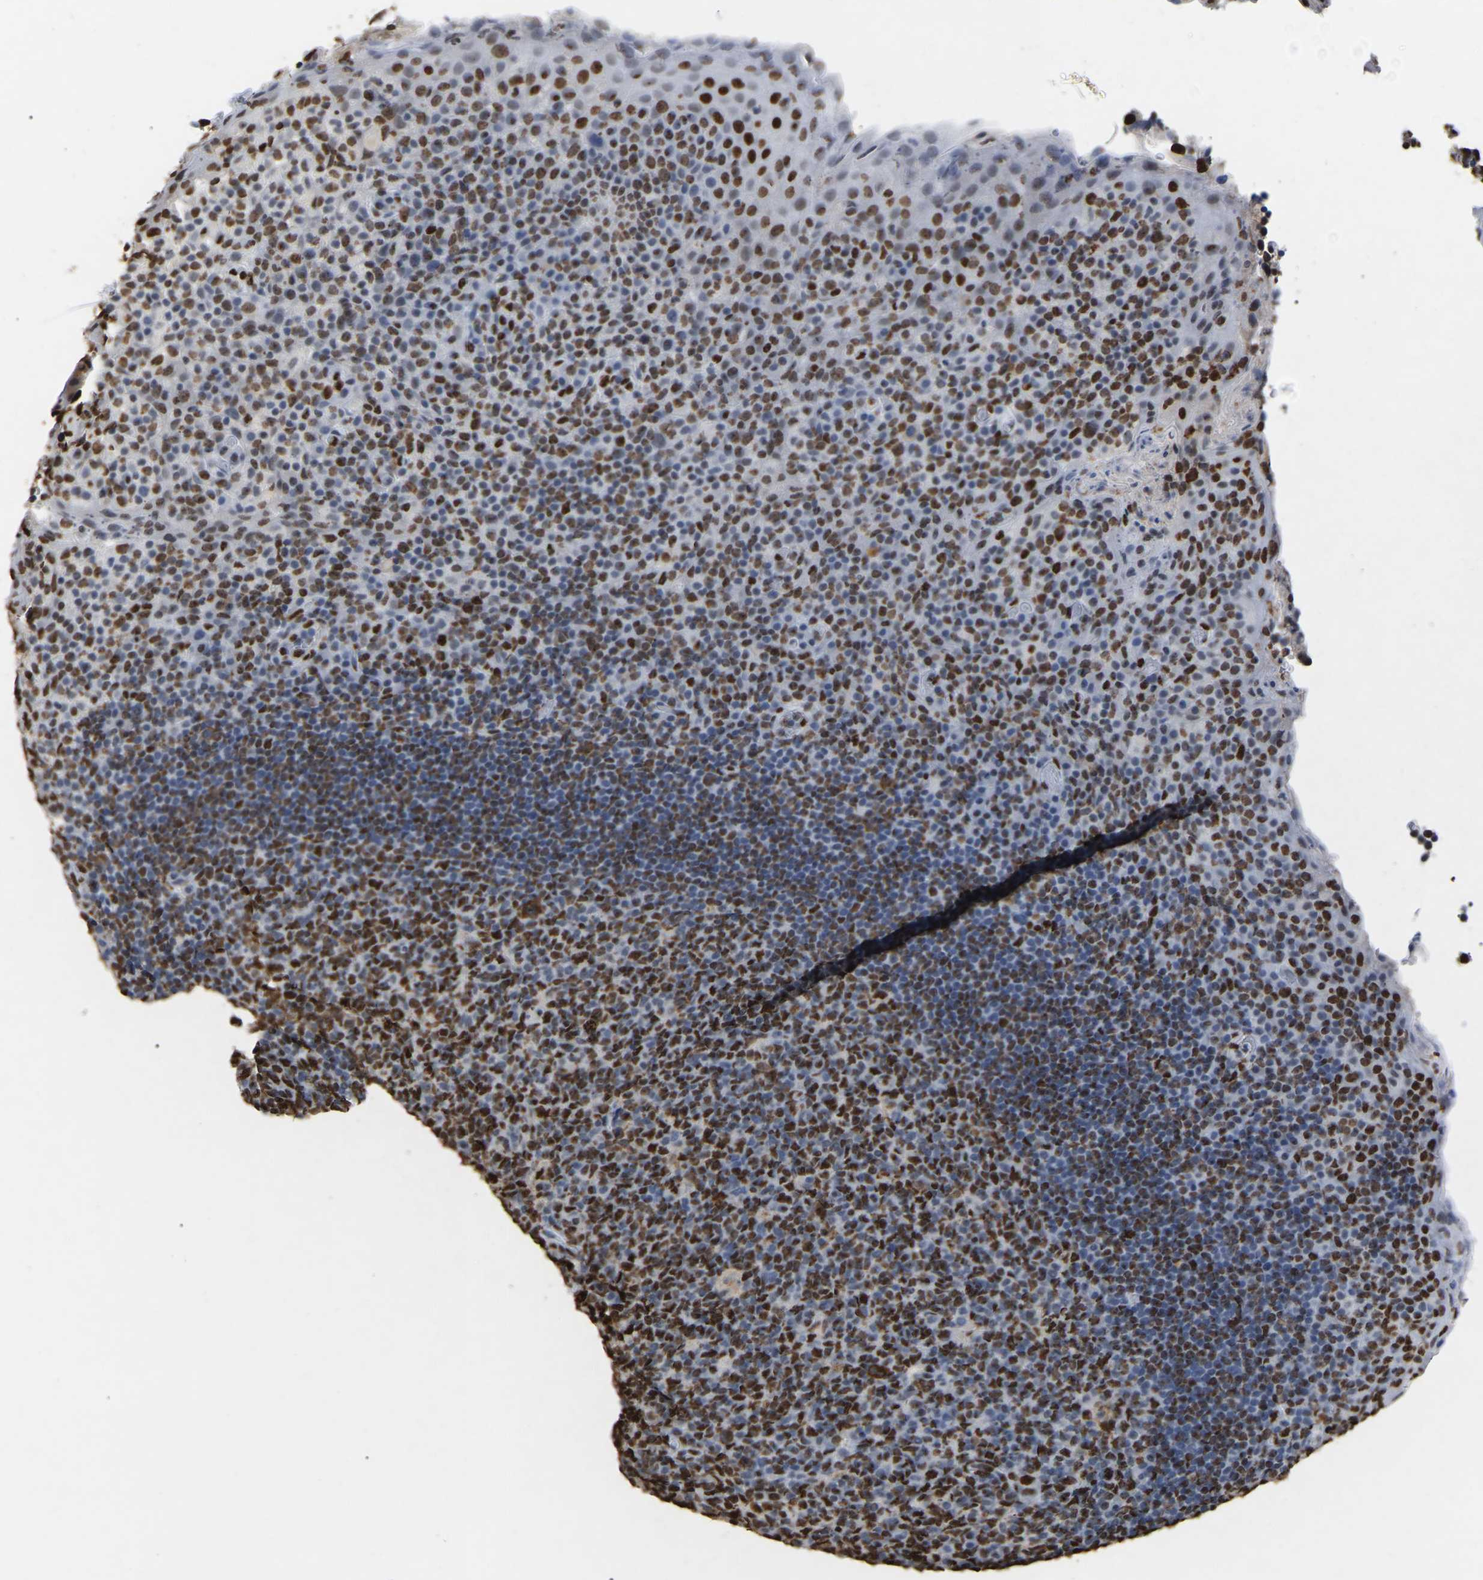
{"staining": {"intensity": "strong", "quantity": ">75%", "location": "nuclear"}, "tissue": "tonsil", "cell_type": "Germinal center cells", "image_type": "normal", "snomed": [{"axis": "morphology", "description": "Normal tissue, NOS"}, {"axis": "topography", "description": "Tonsil"}], "caption": "Immunohistochemical staining of benign human tonsil reveals high levels of strong nuclear positivity in approximately >75% of germinal center cells. The protein is shown in brown color, while the nuclei are stained blue.", "gene": "RBL2", "patient": {"sex": "male", "age": 17}}